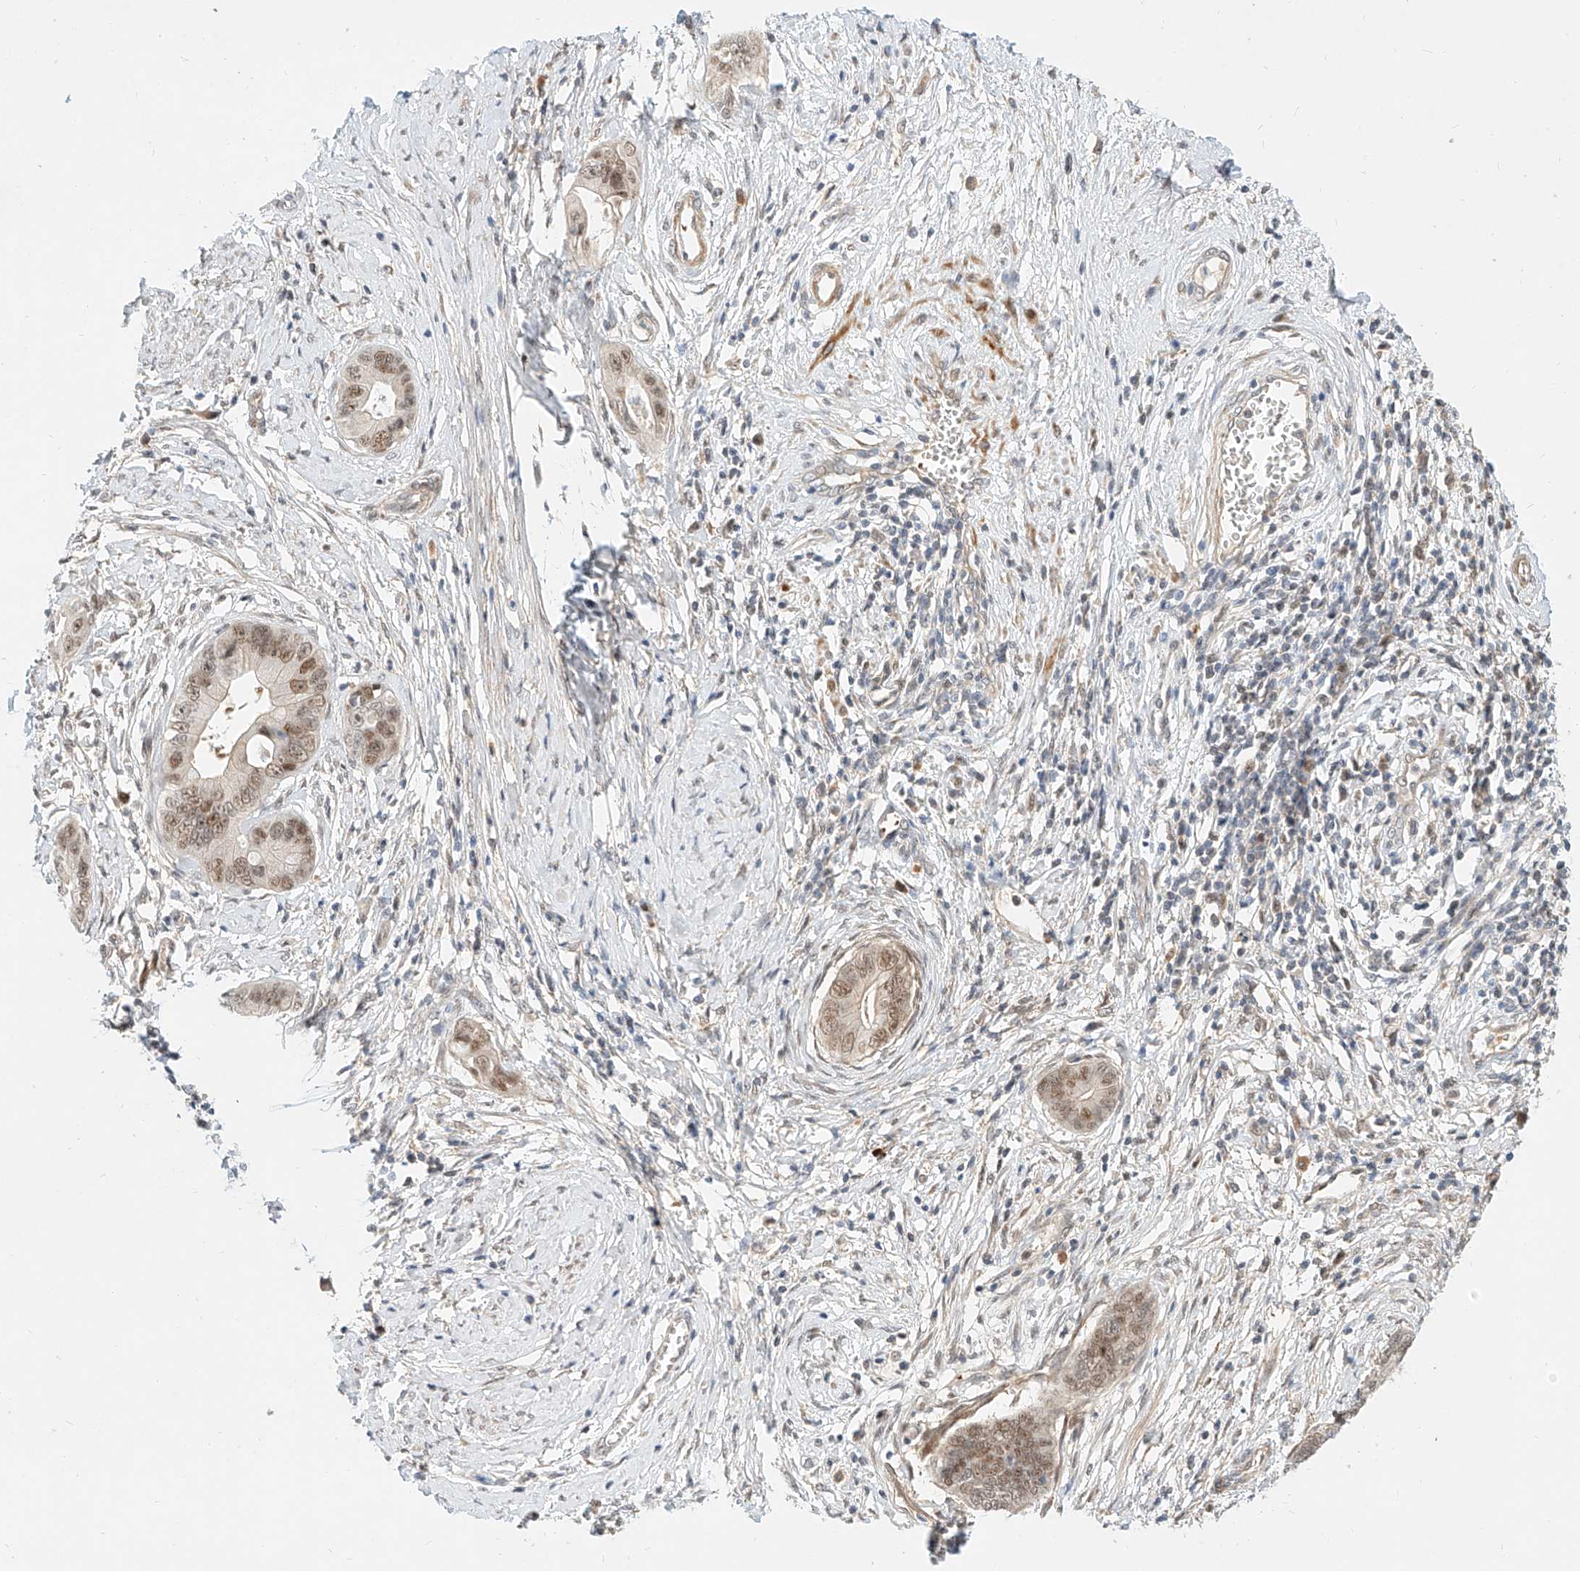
{"staining": {"intensity": "moderate", "quantity": ">75%", "location": "nuclear"}, "tissue": "cervical cancer", "cell_type": "Tumor cells", "image_type": "cancer", "snomed": [{"axis": "morphology", "description": "Adenocarcinoma, NOS"}, {"axis": "topography", "description": "Cervix"}], "caption": "Immunohistochemistry (DAB) staining of cervical cancer demonstrates moderate nuclear protein expression in approximately >75% of tumor cells. (DAB = brown stain, brightfield microscopy at high magnification).", "gene": "CBX8", "patient": {"sex": "female", "age": 44}}